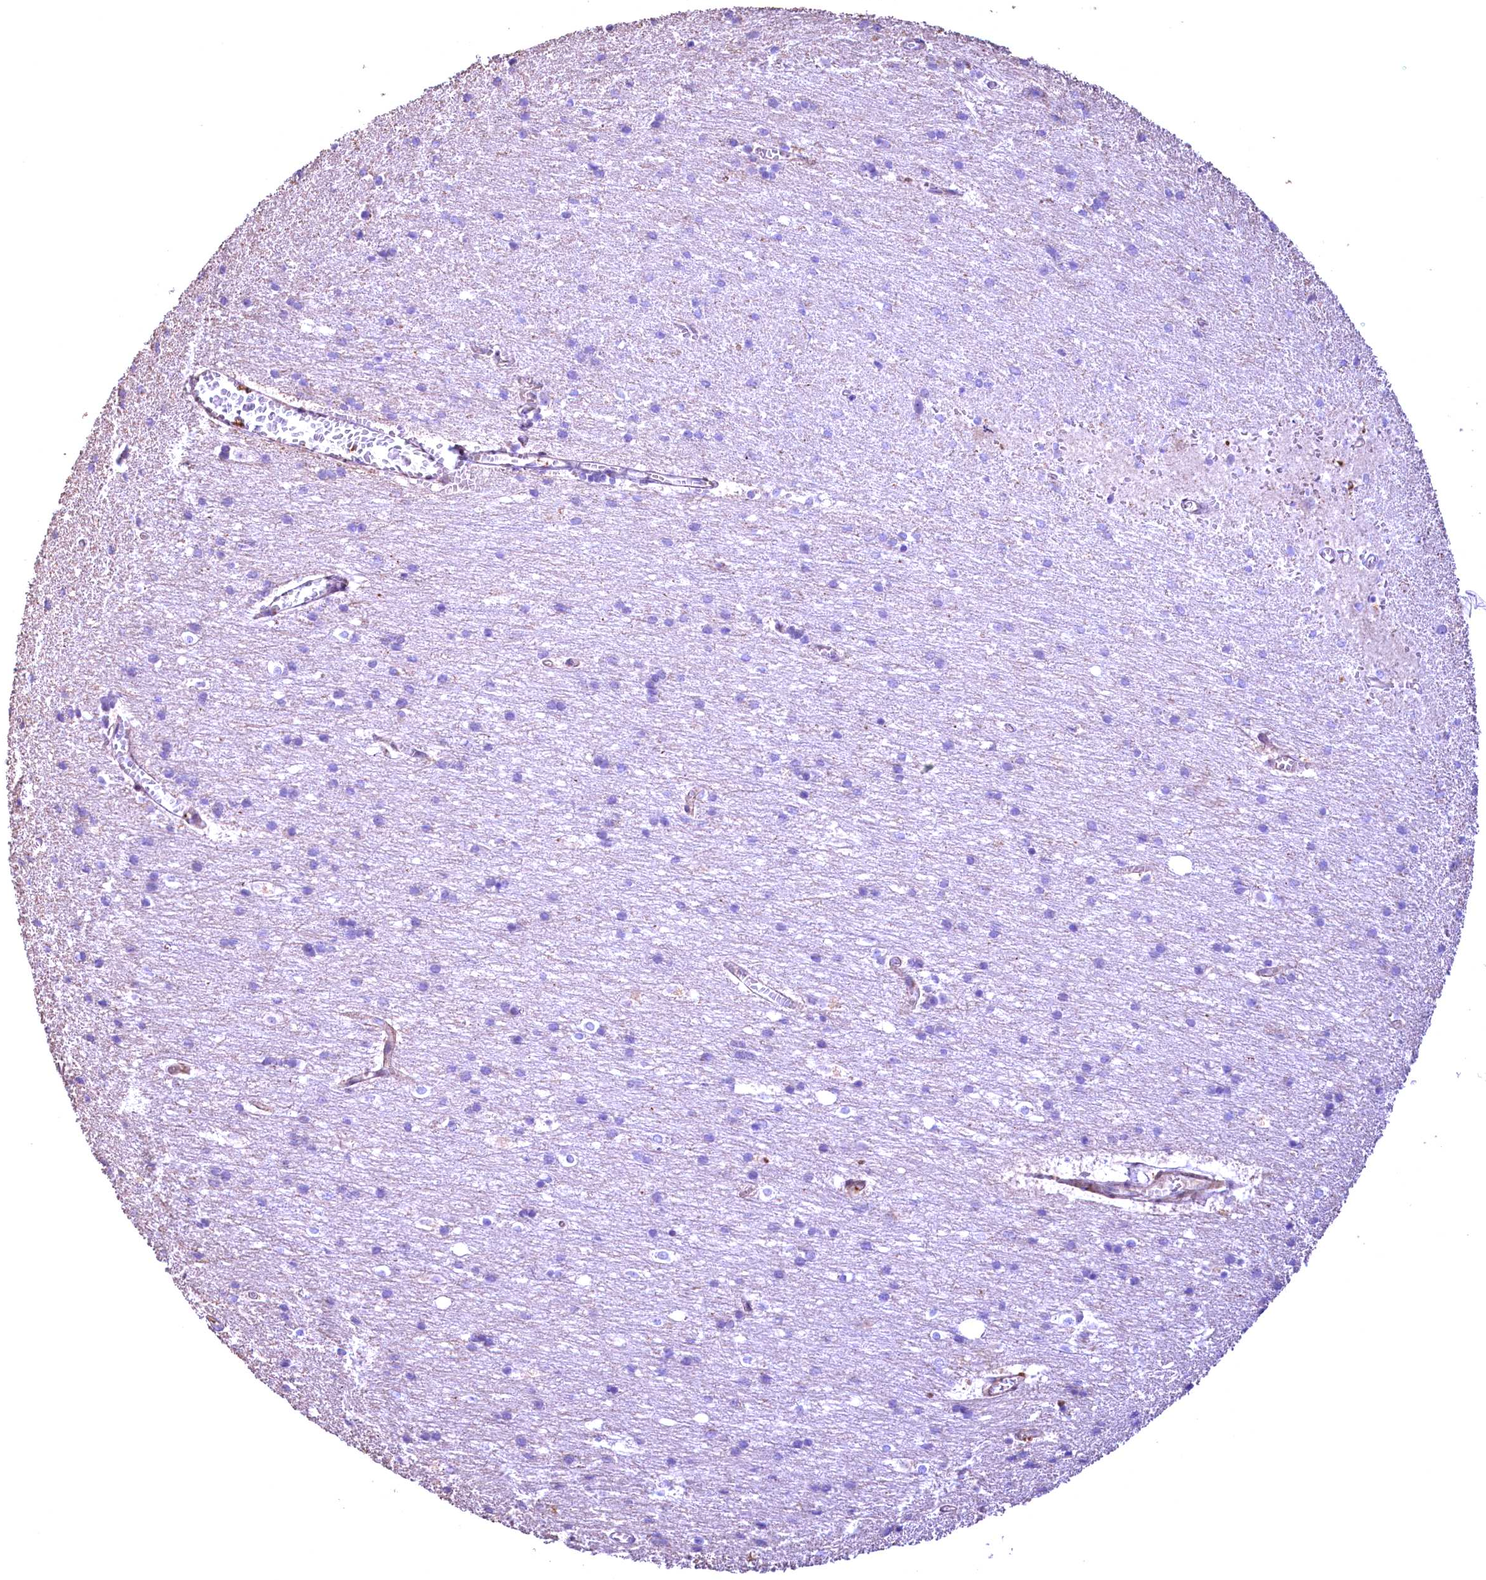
{"staining": {"intensity": "weak", "quantity": ">75%", "location": "cytoplasmic/membranous"}, "tissue": "cerebral cortex", "cell_type": "Endothelial cells", "image_type": "normal", "snomed": [{"axis": "morphology", "description": "Normal tissue, NOS"}, {"axis": "topography", "description": "Cerebral cortex"}], "caption": "High-magnification brightfield microscopy of unremarkable cerebral cortex stained with DAB (3,3'-diaminobenzidine) (brown) and counterstained with hematoxylin (blue). endothelial cells exhibit weak cytoplasmic/membranous expression is appreciated in about>75% of cells. The staining was performed using DAB (3,3'-diaminobenzidine), with brown indicating positive protein expression. Nuclei are stained blue with hematoxylin.", "gene": "FUZ", "patient": {"sex": "male", "age": 54}}